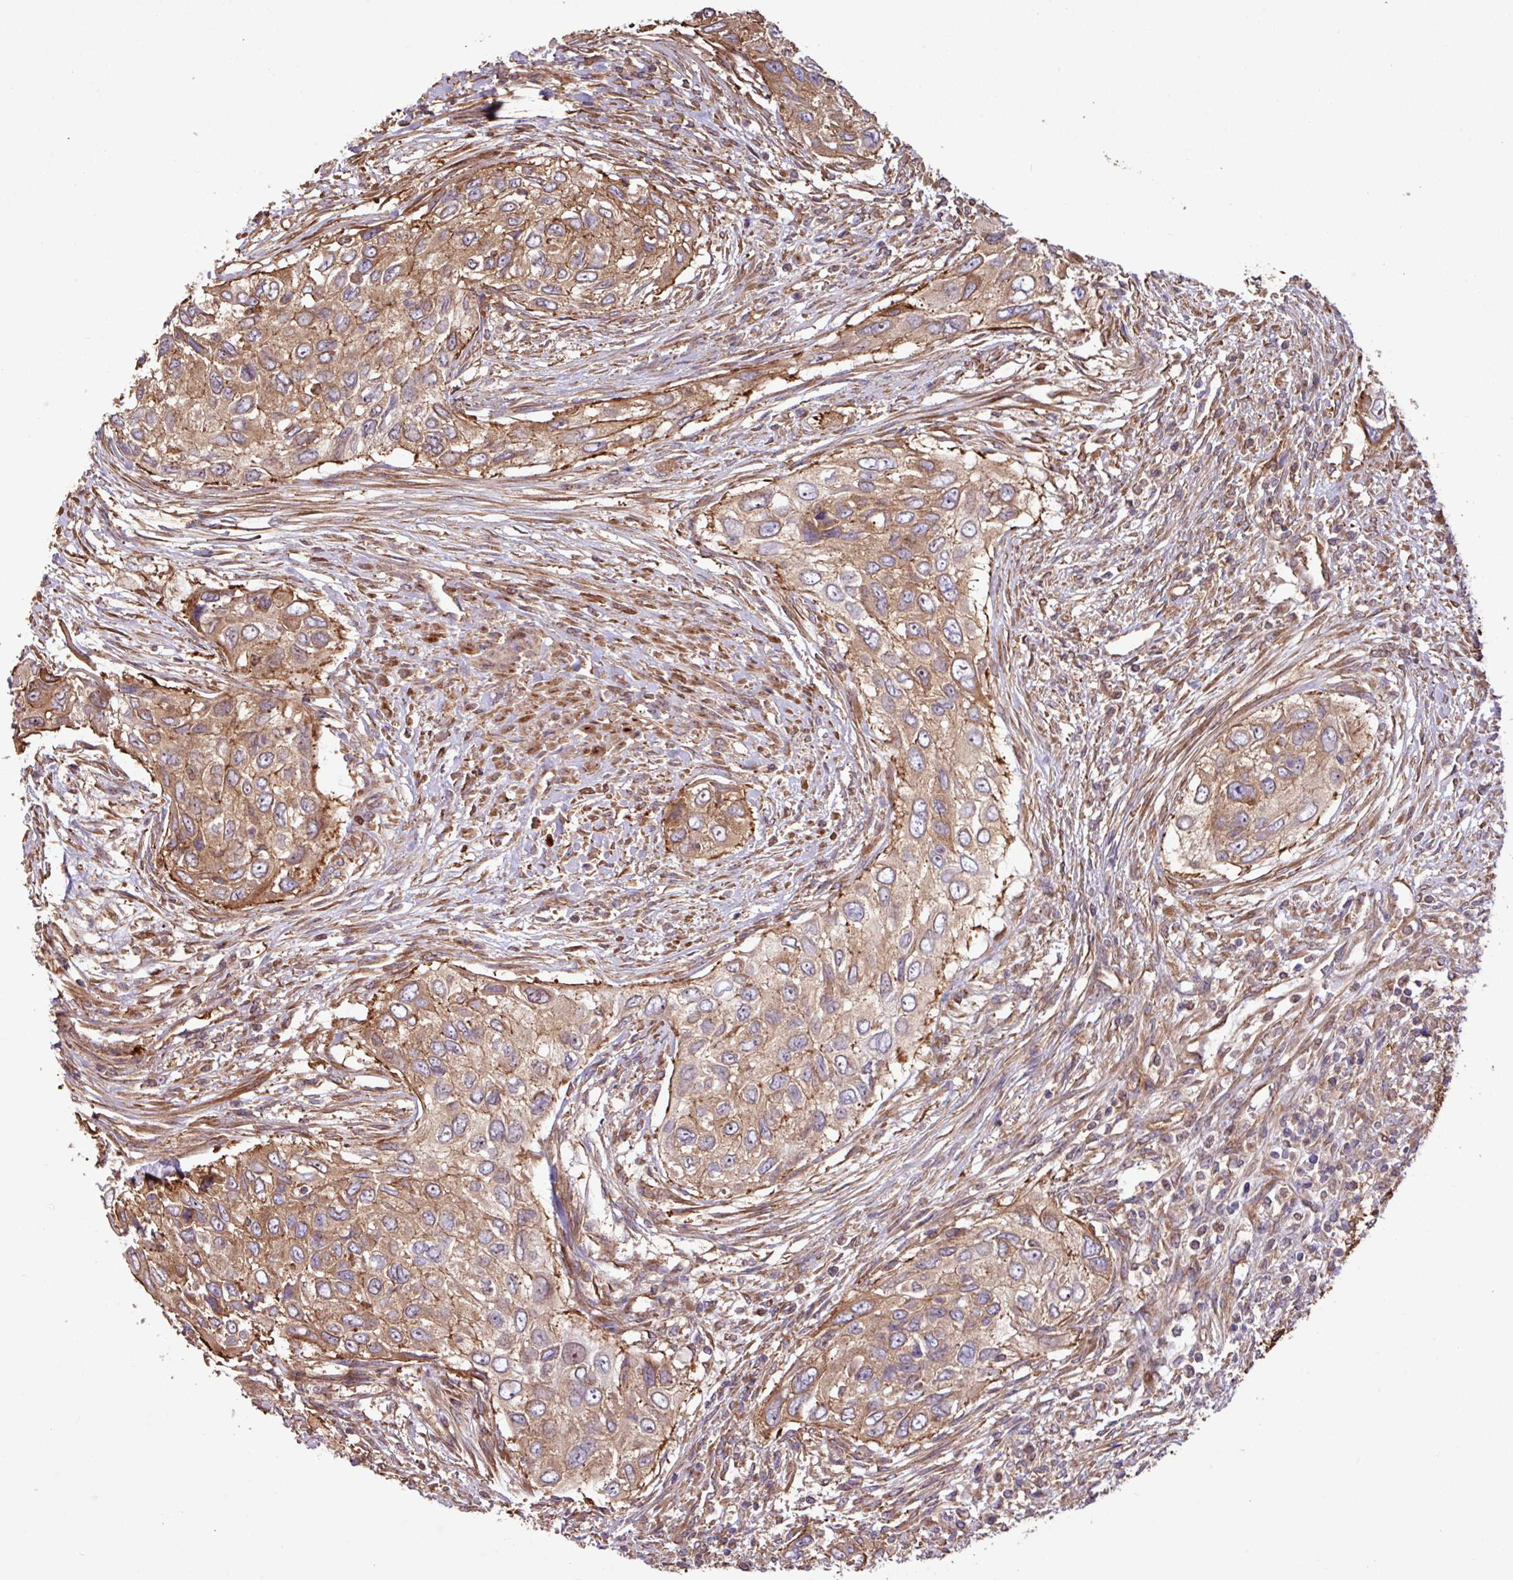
{"staining": {"intensity": "moderate", "quantity": ">75%", "location": "cytoplasmic/membranous"}, "tissue": "urothelial cancer", "cell_type": "Tumor cells", "image_type": "cancer", "snomed": [{"axis": "morphology", "description": "Urothelial carcinoma, High grade"}, {"axis": "topography", "description": "Urinary bladder"}], "caption": "Tumor cells reveal medium levels of moderate cytoplasmic/membranous positivity in approximately >75% of cells in urothelial carcinoma (high-grade). (Stains: DAB in brown, nuclei in blue, Microscopy: brightfield microscopy at high magnification).", "gene": "ZNF300", "patient": {"sex": "female", "age": 60}}